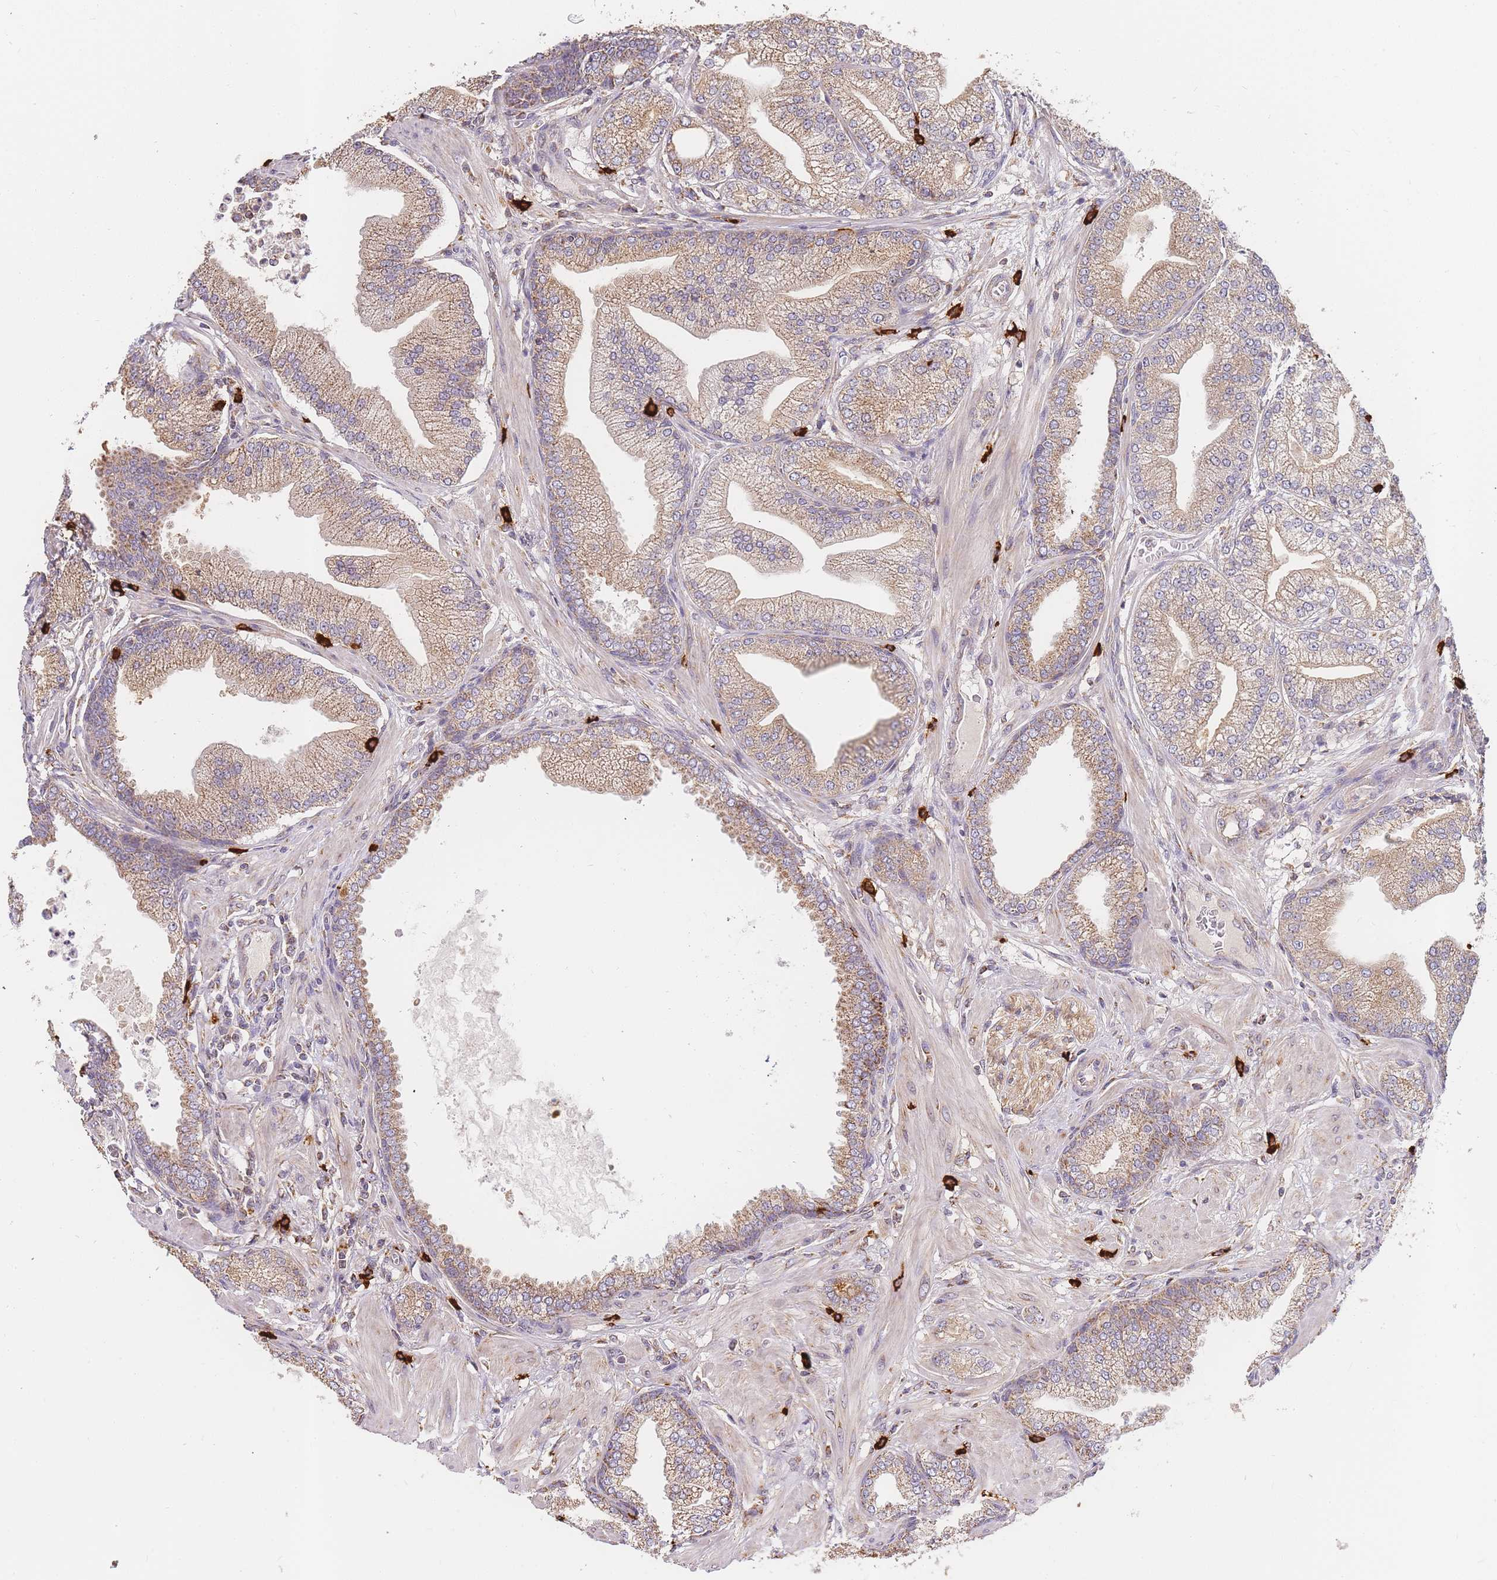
{"staining": {"intensity": "weak", "quantity": ">75%", "location": "cytoplasmic/membranous"}, "tissue": "prostate cancer", "cell_type": "Tumor cells", "image_type": "cancer", "snomed": [{"axis": "morphology", "description": "Adenocarcinoma, Low grade"}, {"axis": "topography", "description": "Prostate"}], "caption": "Immunohistochemistry (IHC) (DAB) staining of prostate cancer (low-grade adenocarcinoma) demonstrates weak cytoplasmic/membranous protein positivity in about >75% of tumor cells.", "gene": "ADCY9", "patient": {"sex": "male", "age": 55}}